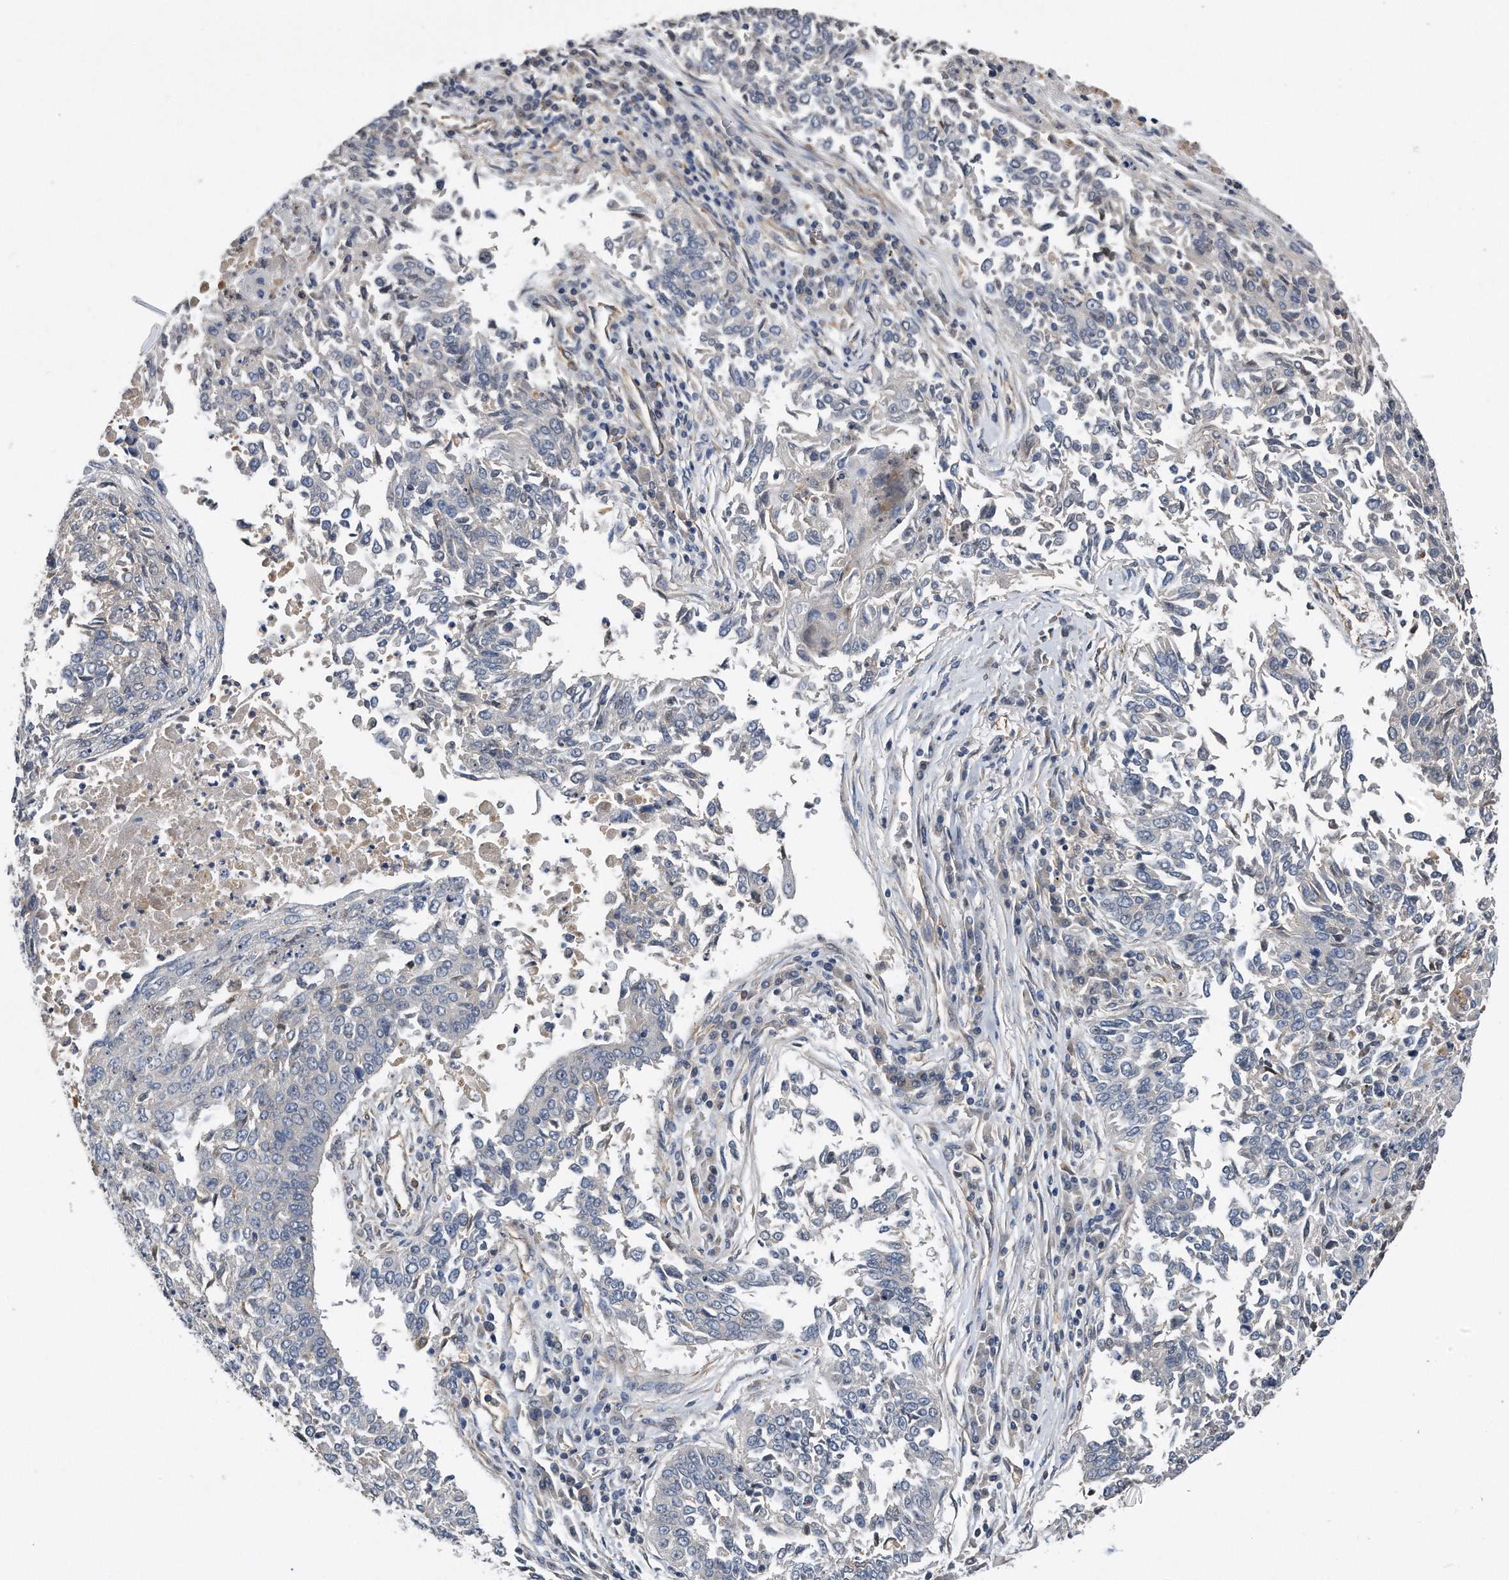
{"staining": {"intensity": "negative", "quantity": "none", "location": "none"}, "tissue": "lung cancer", "cell_type": "Tumor cells", "image_type": "cancer", "snomed": [{"axis": "morphology", "description": "Normal tissue, NOS"}, {"axis": "morphology", "description": "Squamous cell carcinoma, NOS"}, {"axis": "topography", "description": "Cartilage tissue"}, {"axis": "topography", "description": "Bronchus"}, {"axis": "topography", "description": "Lung"}, {"axis": "topography", "description": "Peripheral nerve tissue"}], "caption": "Tumor cells show no significant protein expression in lung cancer (squamous cell carcinoma). (Brightfield microscopy of DAB (3,3'-diaminobenzidine) immunohistochemistry at high magnification).", "gene": "GPC1", "patient": {"sex": "female", "age": 49}}